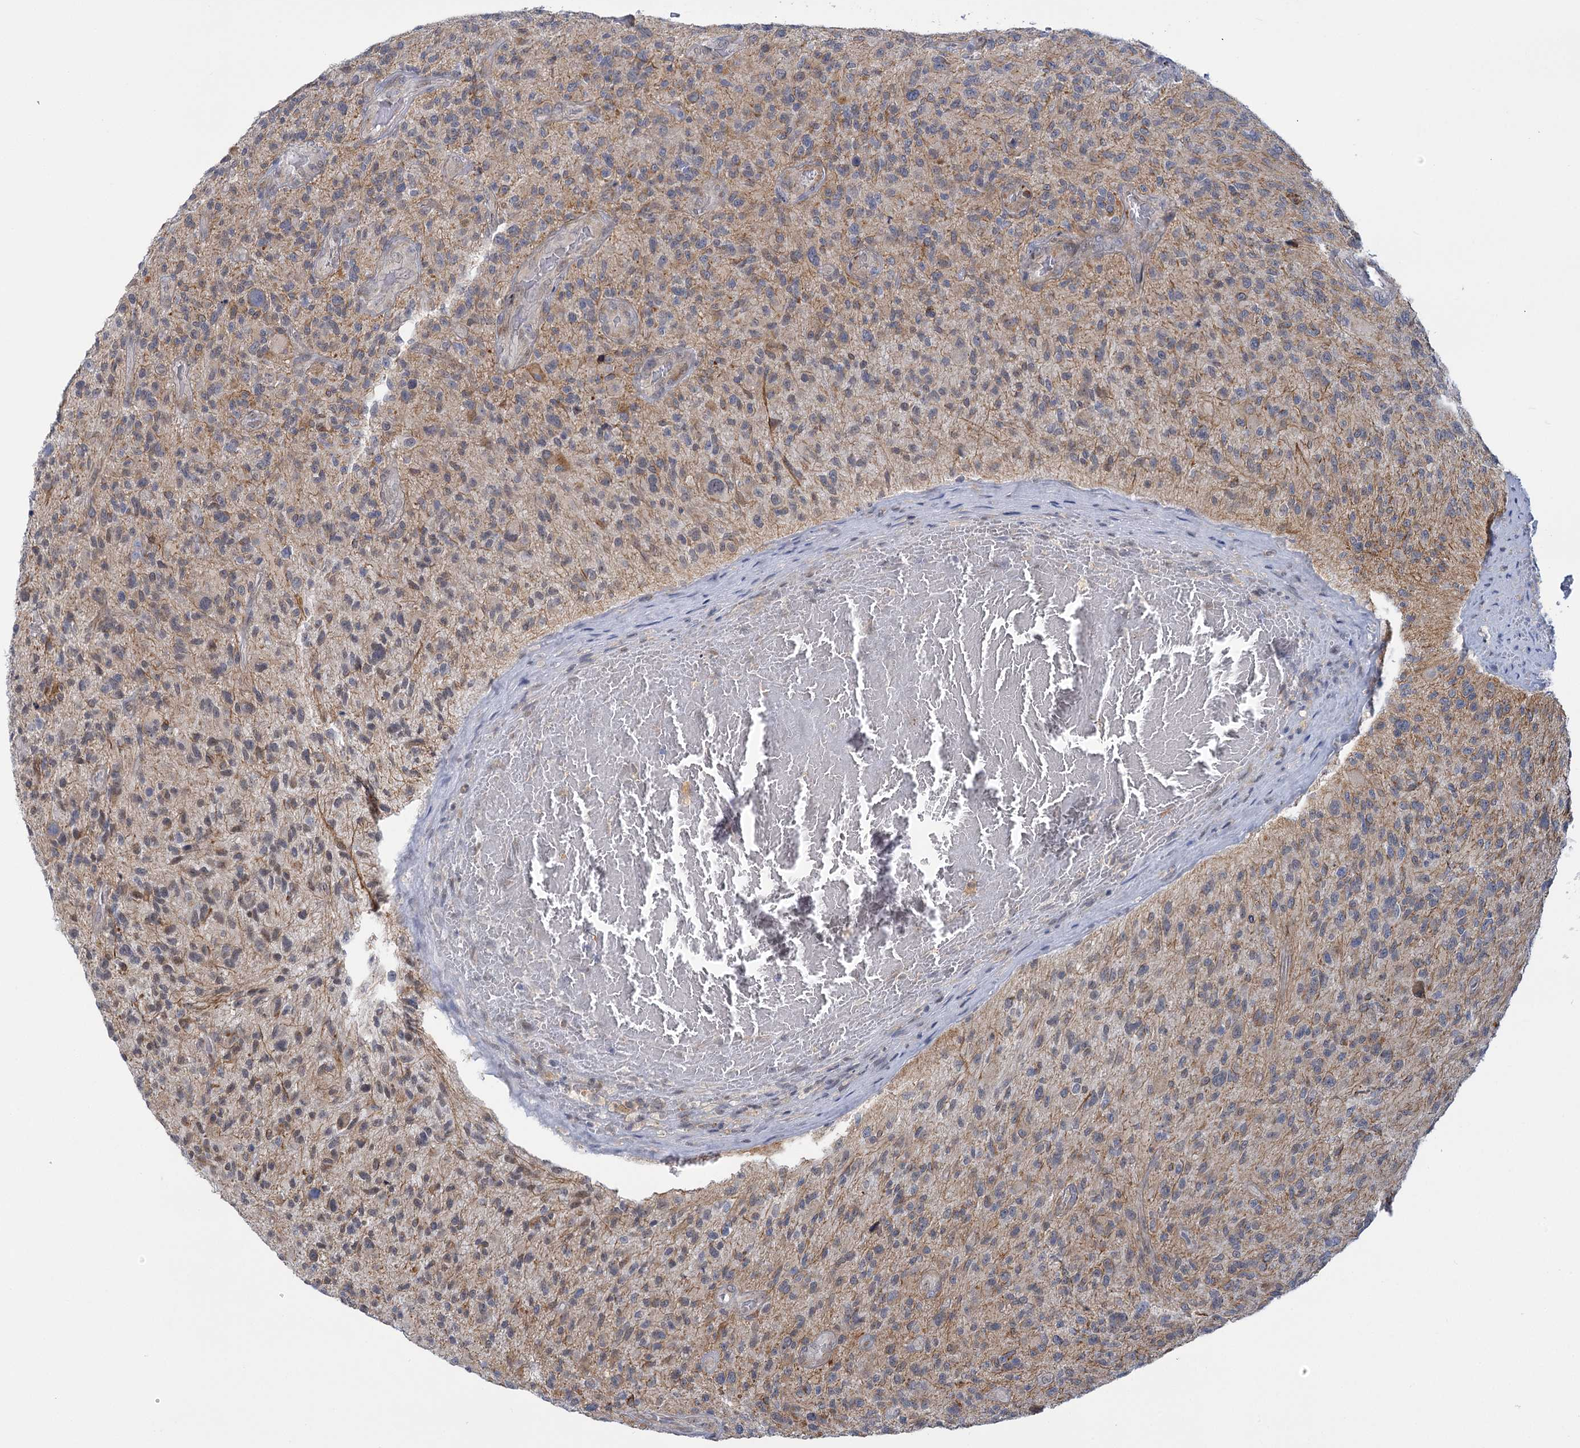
{"staining": {"intensity": "weak", "quantity": "25%-75%", "location": "cytoplasmic/membranous"}, "tissue": "glioma", "cell_type": "Tumor cells", "image_type": "cancer", "snomed": [{"axis": "morphology", "description": "Glioma, malignant, High grade"}, {"axis": "topography", "description": "Brain"}], "caption": "DAB (3,3'-diaminobenzidine) immunohistochemical staining of human glioma reveals weak cytoplasmic/membranous protein positivity in approximately 25%-75% of tumor cells.", "gene": "MBLAC2", "patient": {"sex": "male", "age": 47}}